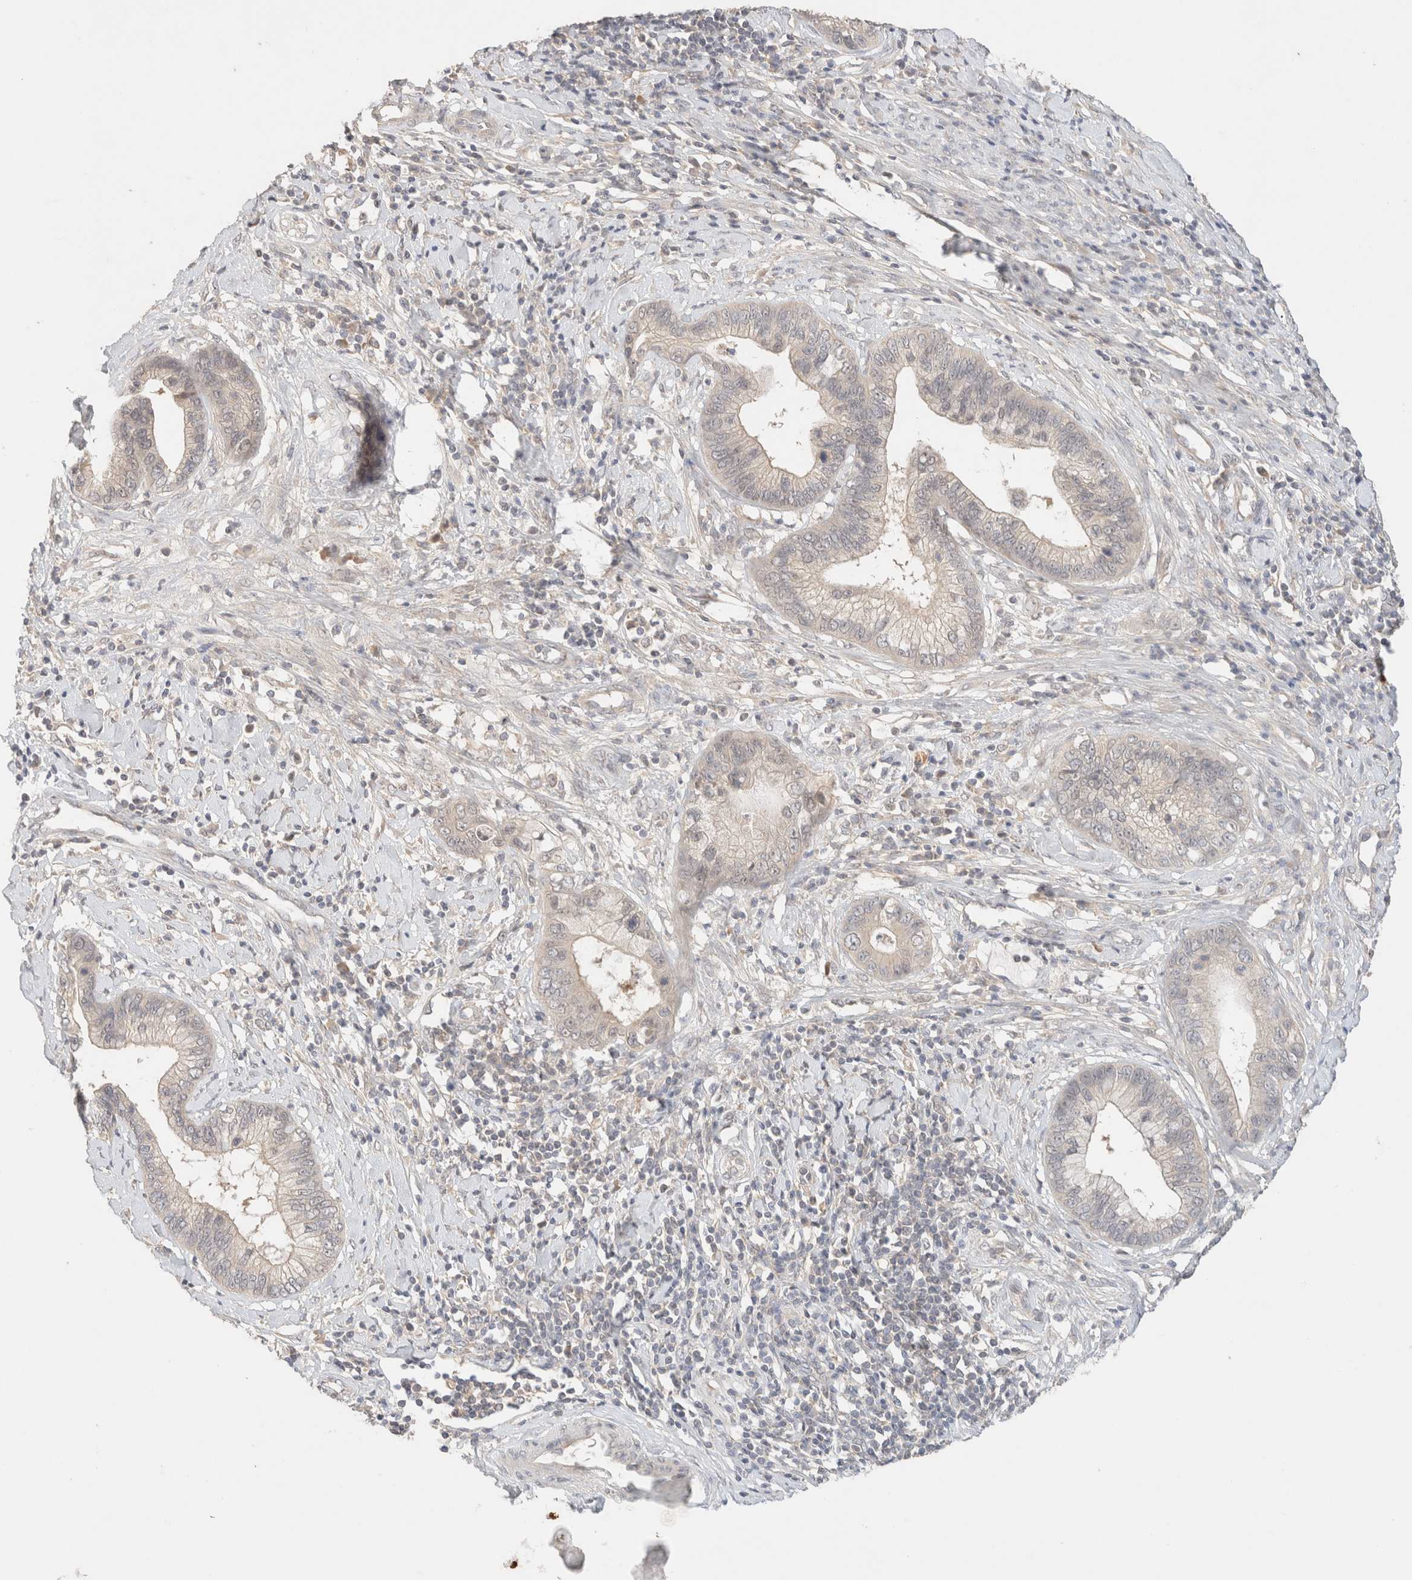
{"staining": {"intensity": "negative", "quantity": "none", "location": "none"}, "tissue": "cervical cancer", "cell_type": "Tumor cells", "image_type": "cancer", "snomed": [{"axis": "morphology", "description": "Adenocarcinoma, NOS"}, {"axis": "topography", "description": "Cervix"}], "caption": "This photomicrograph is of cervical cancer stained with immunohistochemistry to label a protein in brown with the nuclei are counter-stained blue. There is no expression in tumor cells.", "gene": "SARM1", "patient": {"sex": "female", "age": 44}}